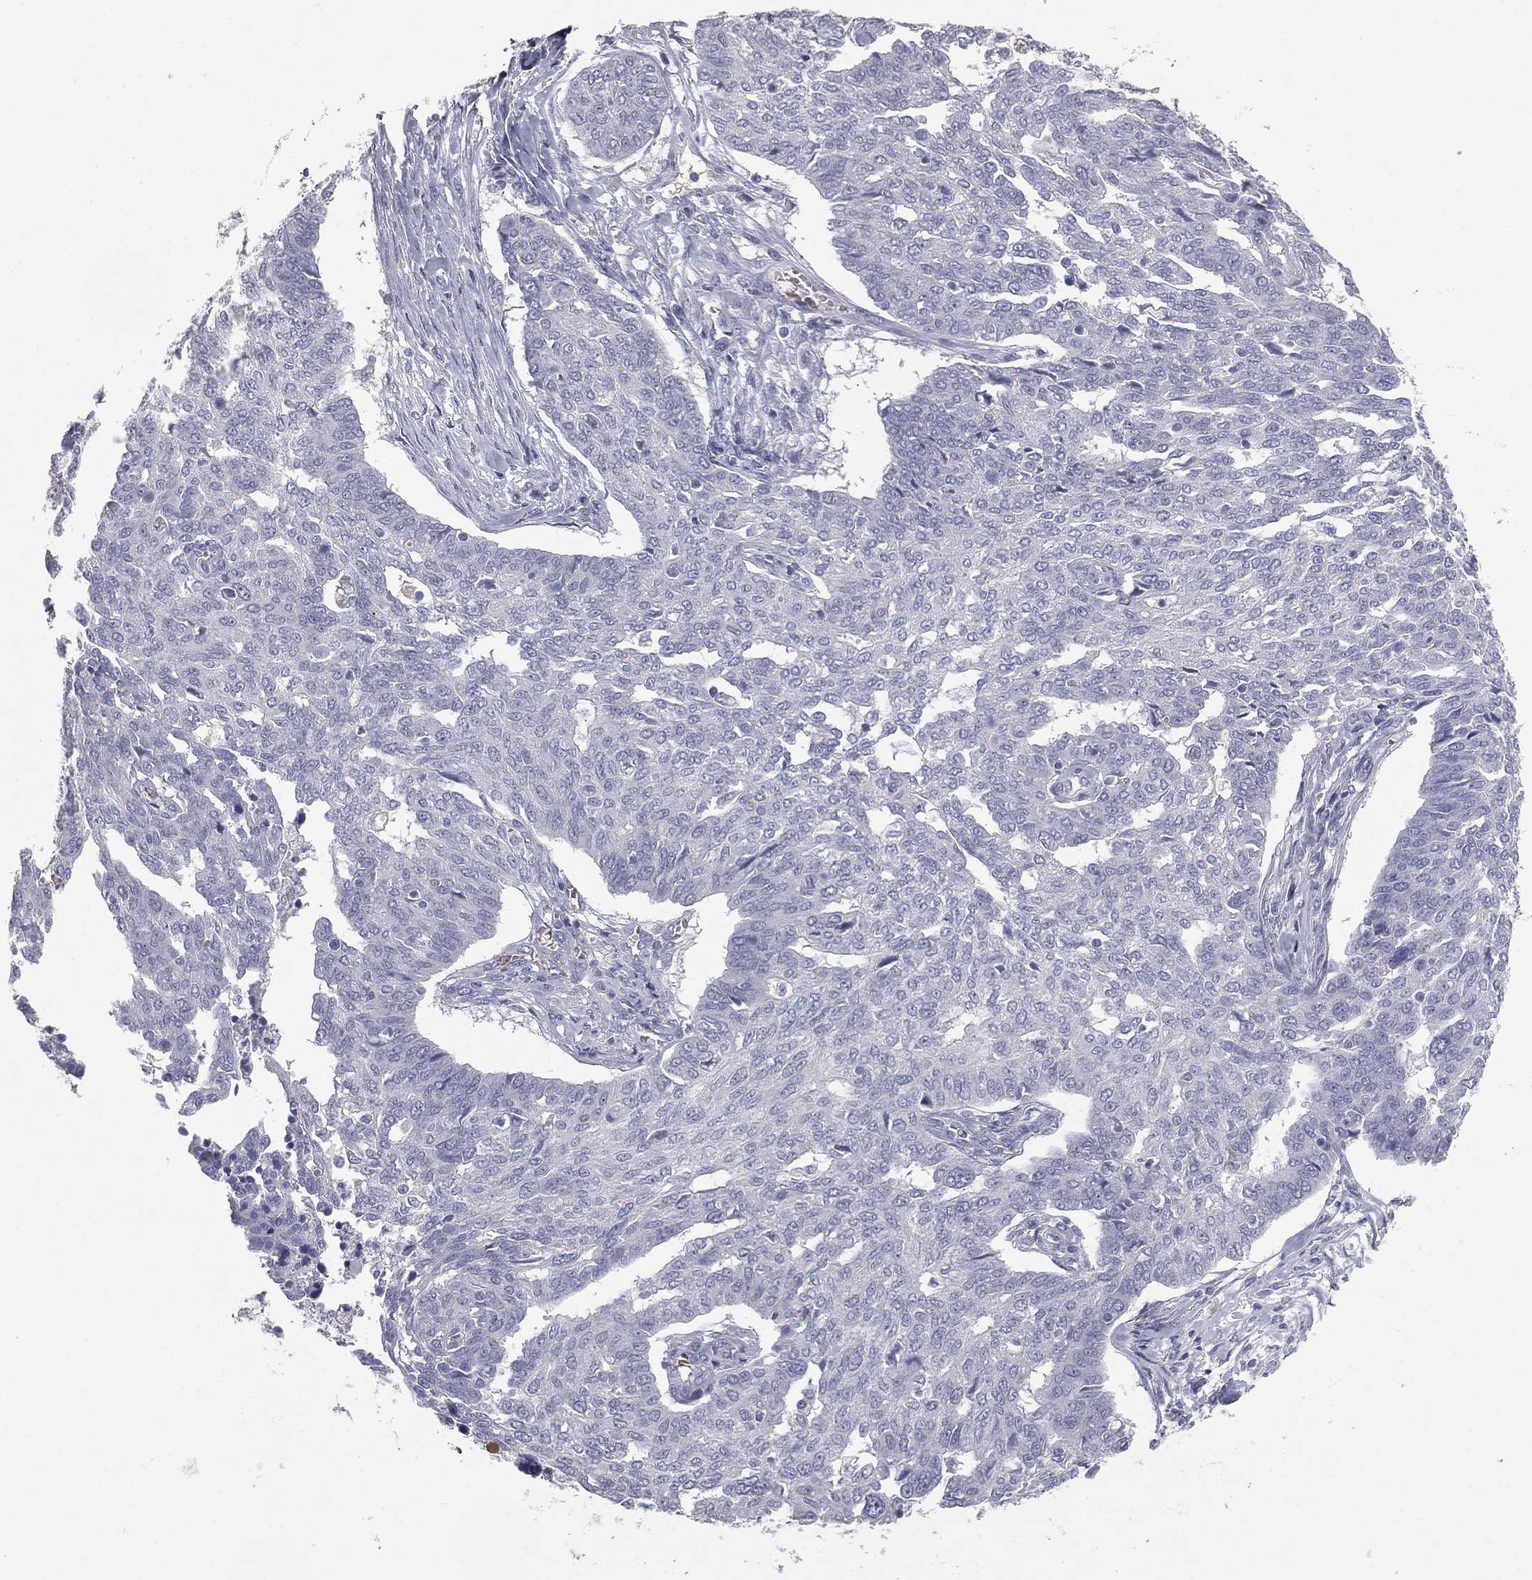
{"staining": {"intensity": "negative", "quantity": "none", "location": "none"}, "tissue": "ovarian cancer", "cell_type": "Tumor cells", "image_type": "cancer", "snomed": [{"axis": "morphology", "description": "Cystadenocarcinoma, serous, NOS"}, {"axis": "topography", "description": "Ovary"}], "caption": "A histopathology image of ovarian cancer (serous cystadenocarcinoma) stained for a protein shows no brown staining in tumor cells.", "gene": "ESX1", "patient": {"sex": "female", "age": 67}}